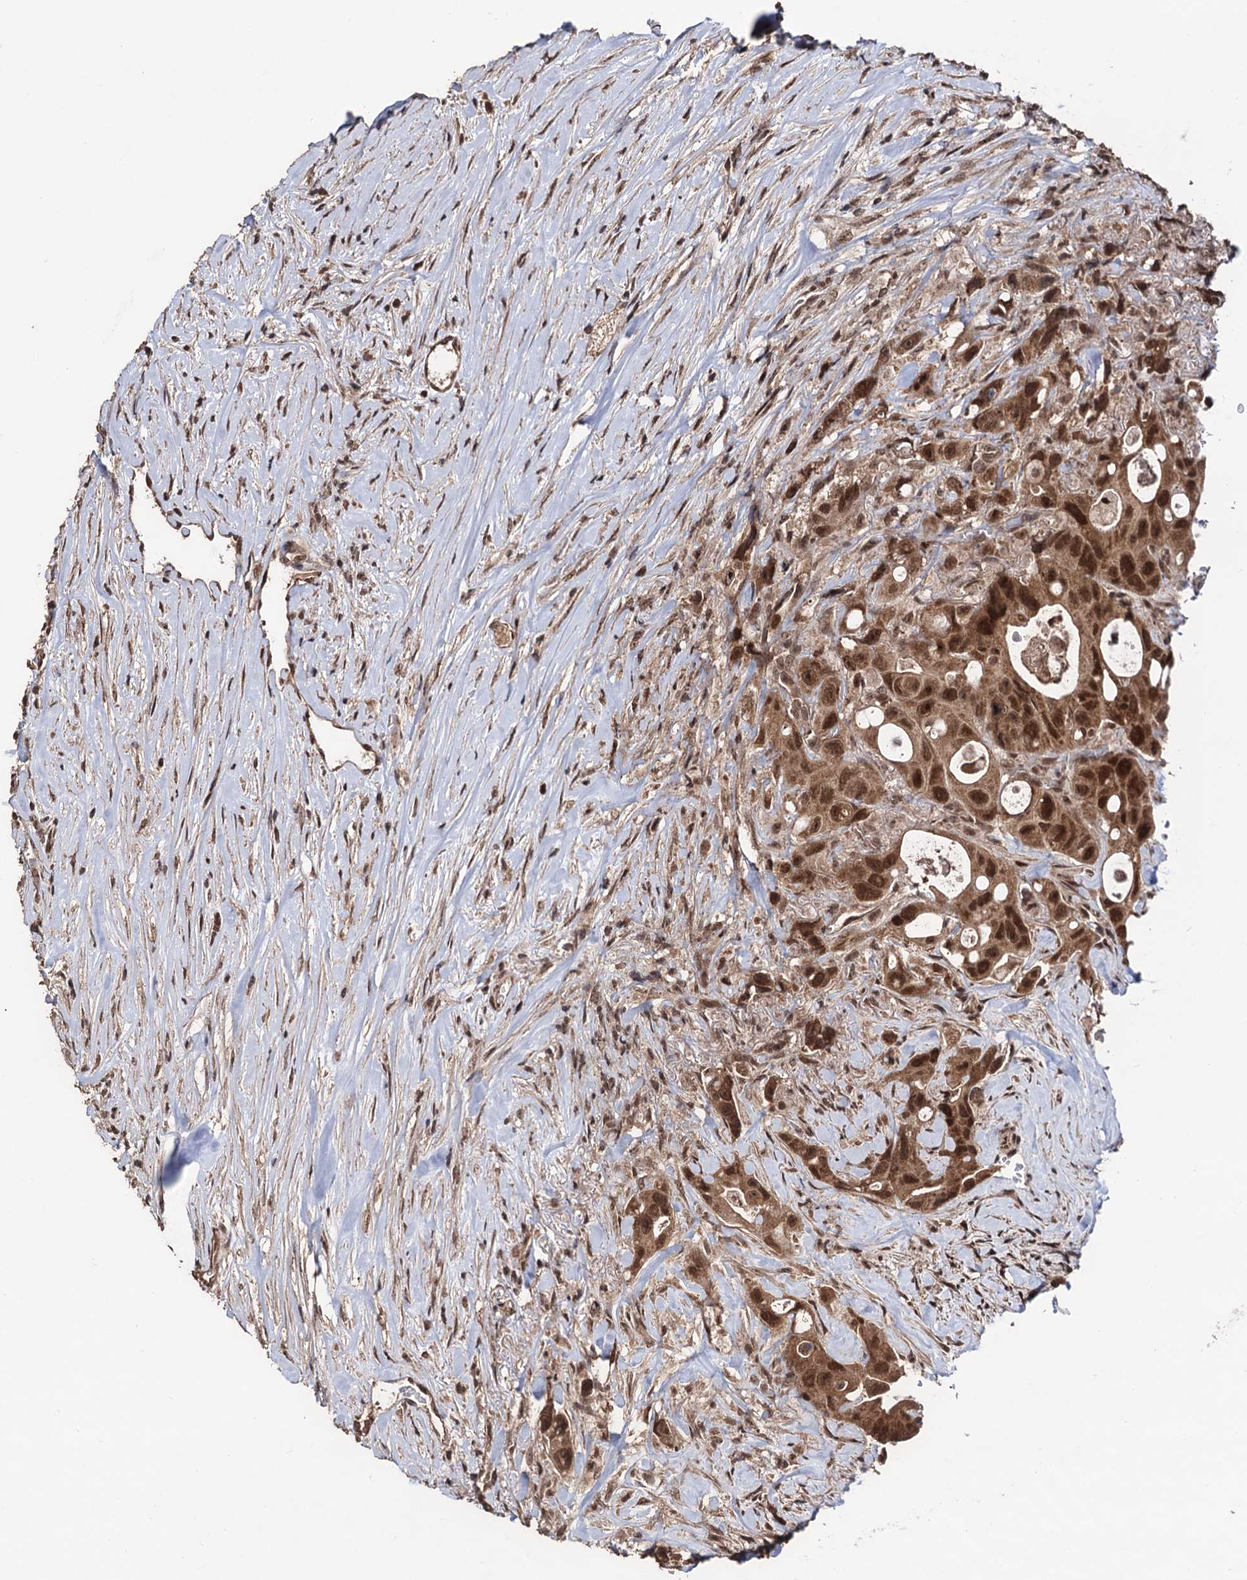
{"staining": {"intensity": "moderate", "quantity": ">75%", "location": "cytoplasmic/membranous,nuclear"}, "tissue": "colorectal cancer", "cell_type": "Tumor cells", "image_type": "cancer", "snomed": [{"axis": "morphology", "description": "Adenocarcinoma, NOS"}, {"axis": "topography", "description": "Colon"}], "caption": "Protein staining exhibits moderate cytoplasmic/membranous and nuclear positivity in about >75% of tumor cells in adenocarcinoma (colorectal).", "gene": "KLF5", "patient": {"sex": "female", "age": 46}}